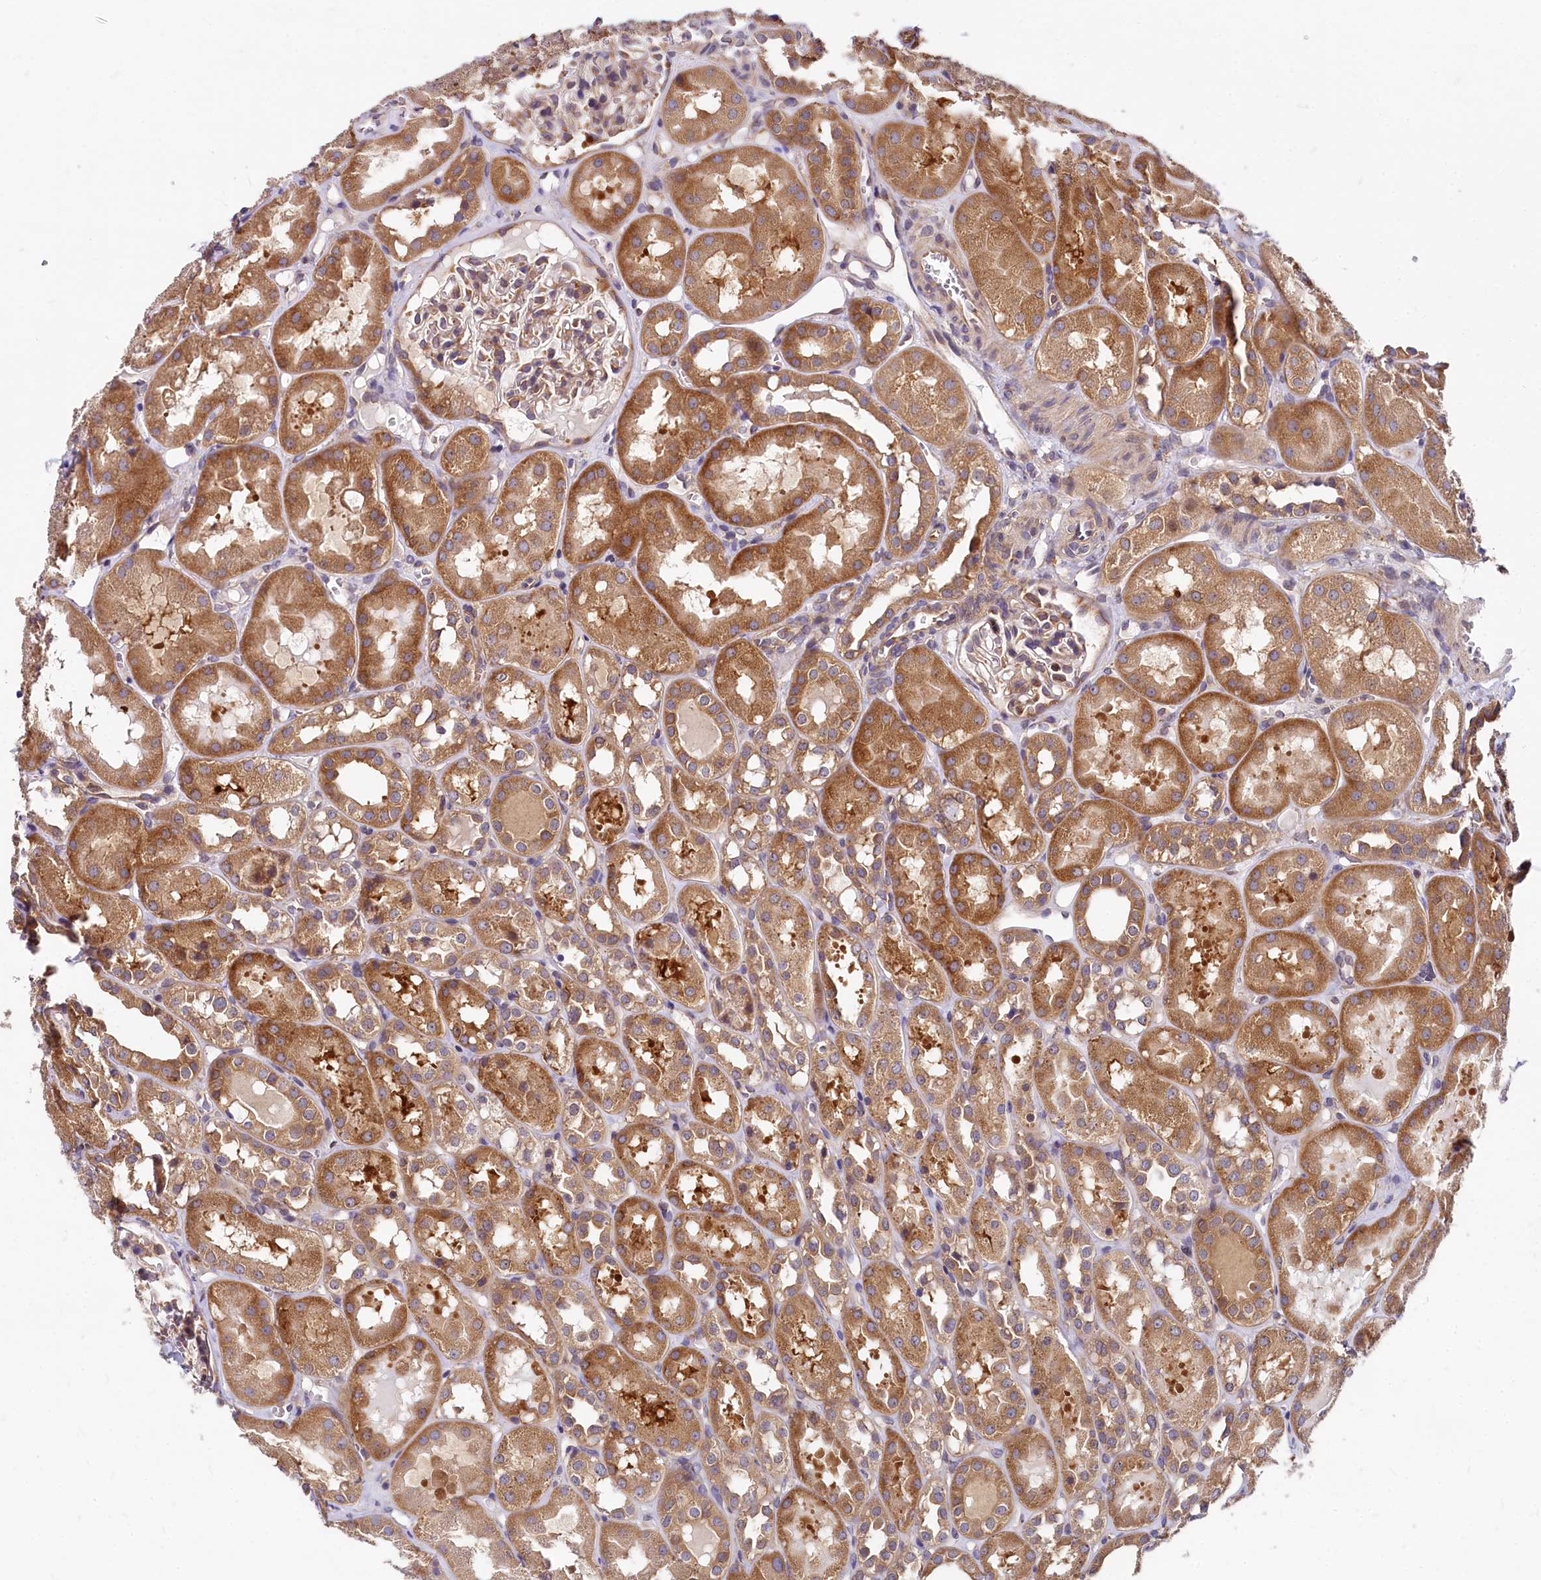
{"staining": {"intensity": "moderate", "quantity": "25%-75%", "location": "cytoplasmic/membranous"}, "tissue": "kidney", "cell_type": "Cells in glomeruli", "image_type": "normal", "snomed": [{"axis": "morphology", "description": "Normal tissue, NOS"}, {"axis": "topography", "description": "Kidney"}], "caption": "IHC histopathology image of normal human kidney stained for a protein (brown), which exhibits medium levels of moderate cytoplasmic/membranous expression in approximately 25%-75% of cells in glomeruli.", "gene": "EIF2B2", "patient": {"sex": "male", "age": 16}}